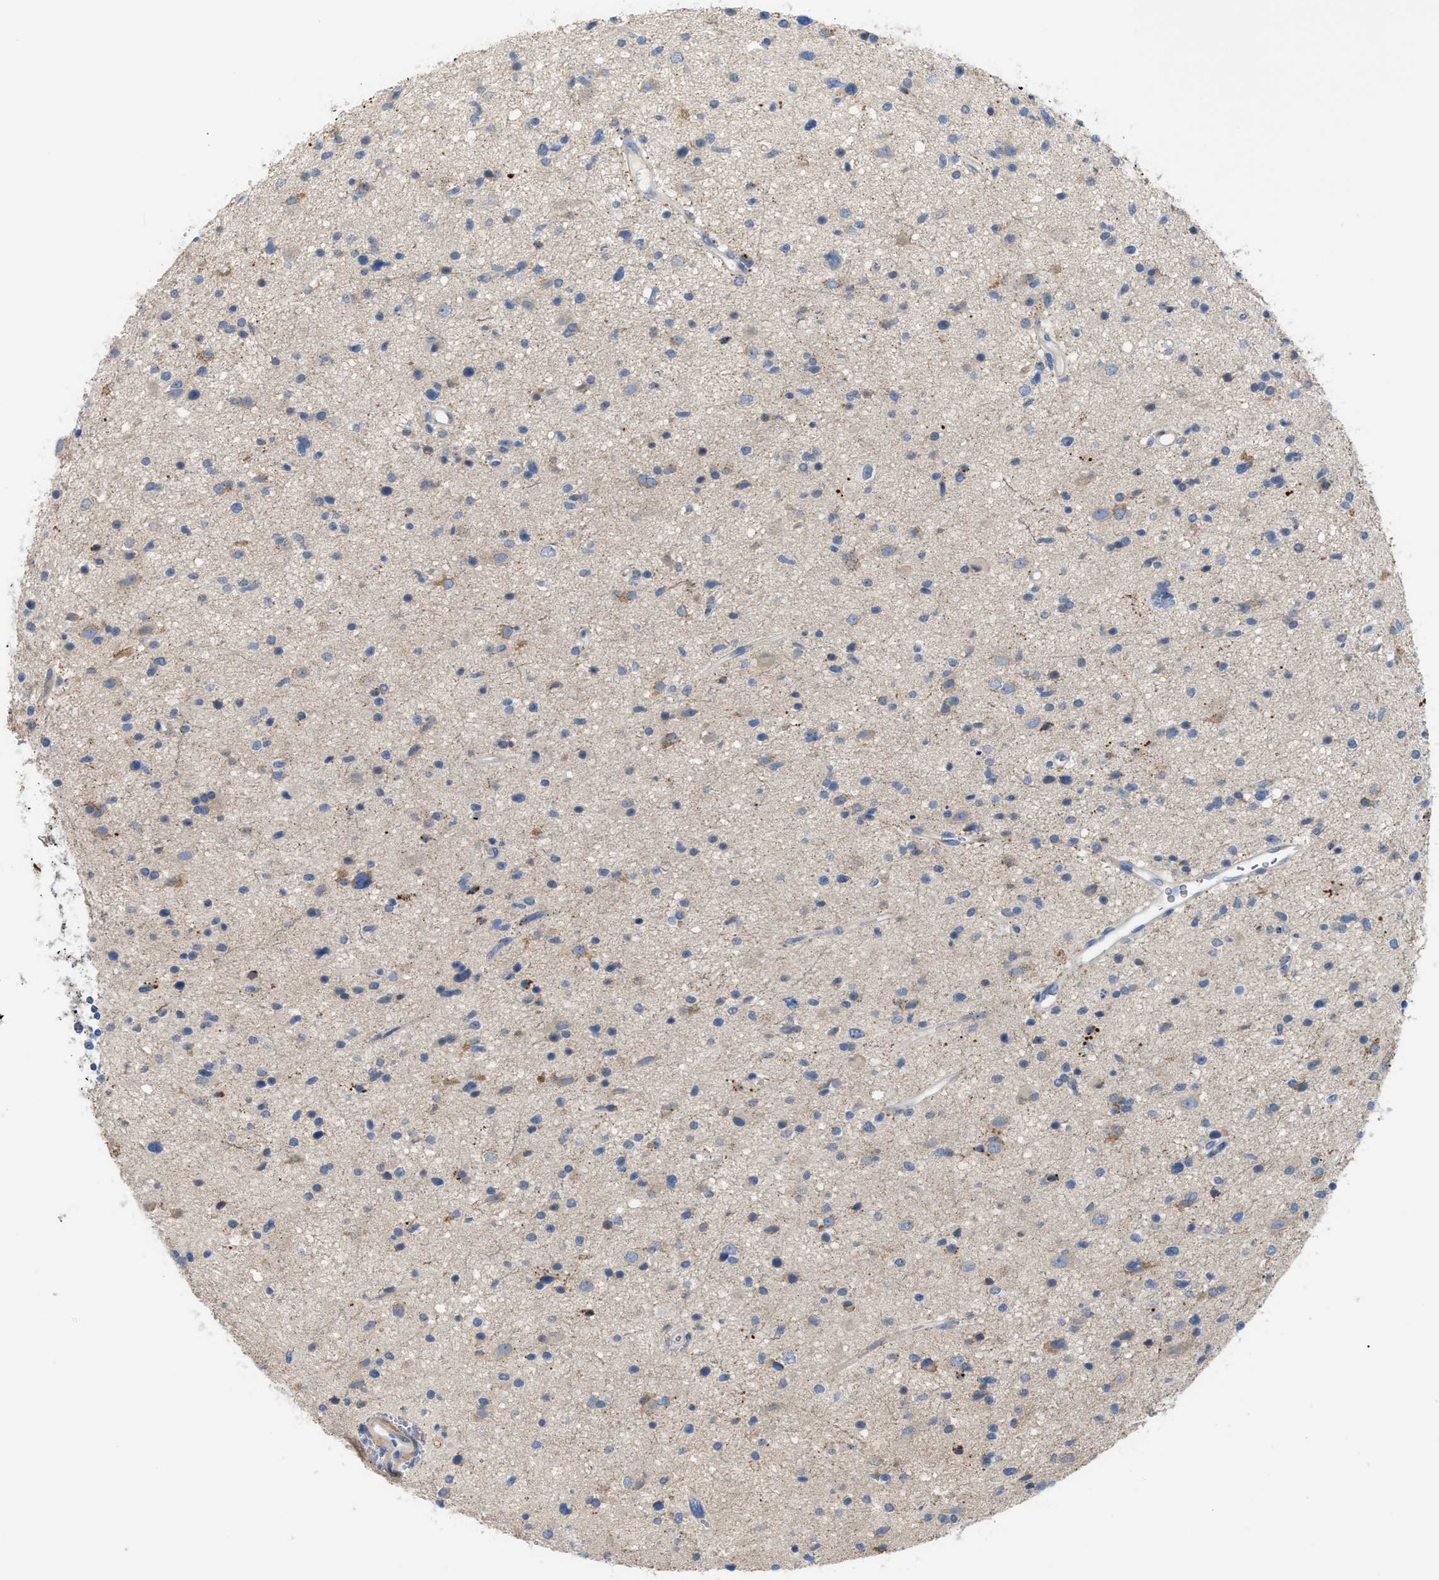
{"staining": {"intensity": "weak", "quantity": "<25%", "location": "cytoplasmic/membranous"}, "tissue": "glioma", "cell_type": "Tumor cells", "image_type": "cancer", "snomed": [{"axis": "morphology", "description": "Glioma, malignant, High grade"}, {"axis": "topography", "description": "Brain"}], "caption": "Immunohistochemistry (IHC) of glioma shows no expression in tumor cells.", "gene": "DHX58", "patient": {"sex": "male", "age": 33}}